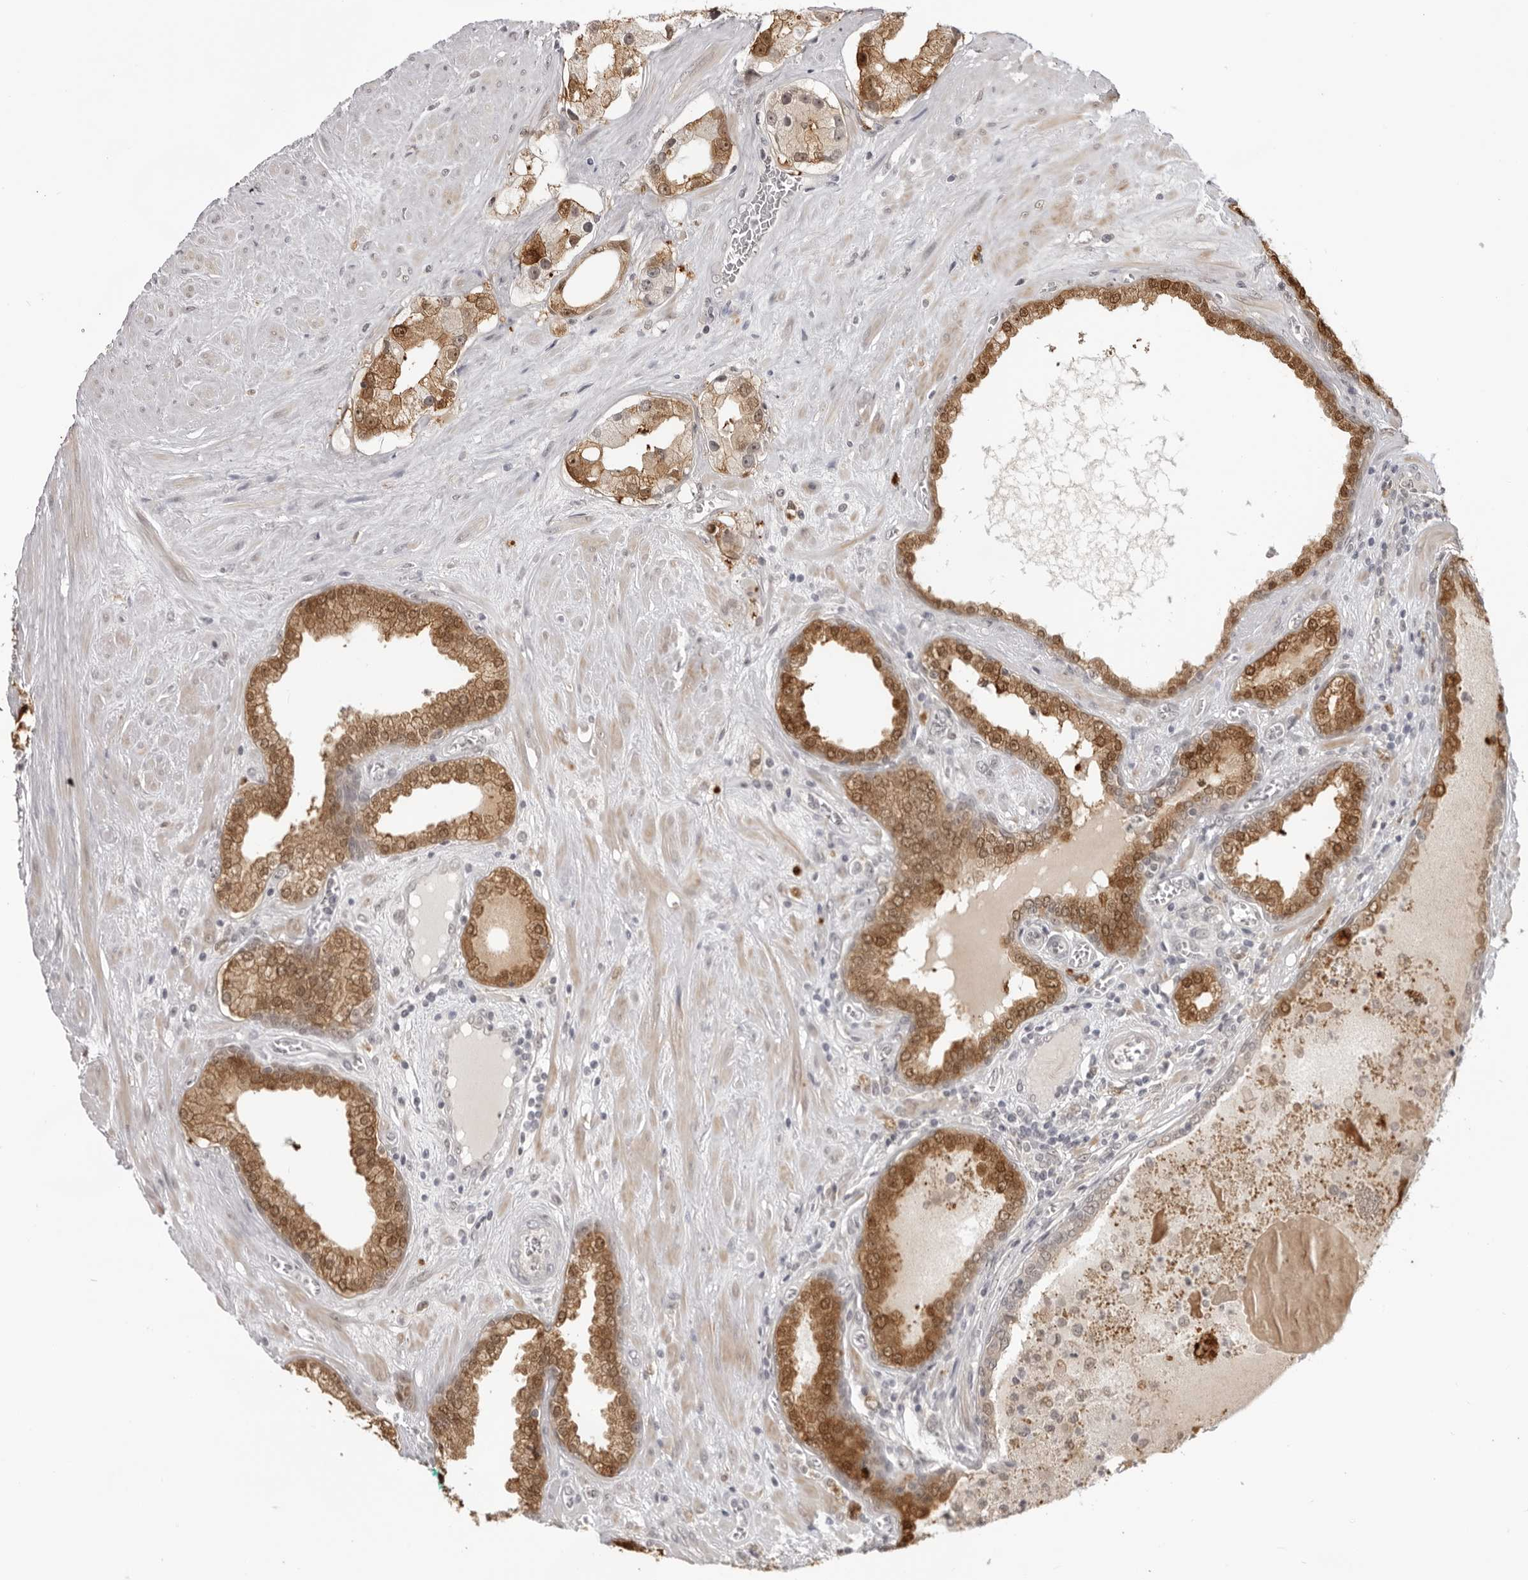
{"staining": {"intensity": "moderate", "quantity": ">75%", "location": "cytoplasmic/membranous,nuclear"}, "tissue": "prostate cancer", "cell_type": "Tumor cells", "image_type": "cancer", "snomed": [{"axis": "morphology", "description": "Adenocarcinoma, Low grade"}, {"axis": "topography", "description": "Prostate"}], "caption": "The immunohistochemical stain labels moderate cytoplasmic/membranous and nuclear positivity in tumor cells of prostate adenocarcinoma (low-grade) tissue.", "gene": "SRGAP2", "patient": {"sex": "male", "age": 62}}